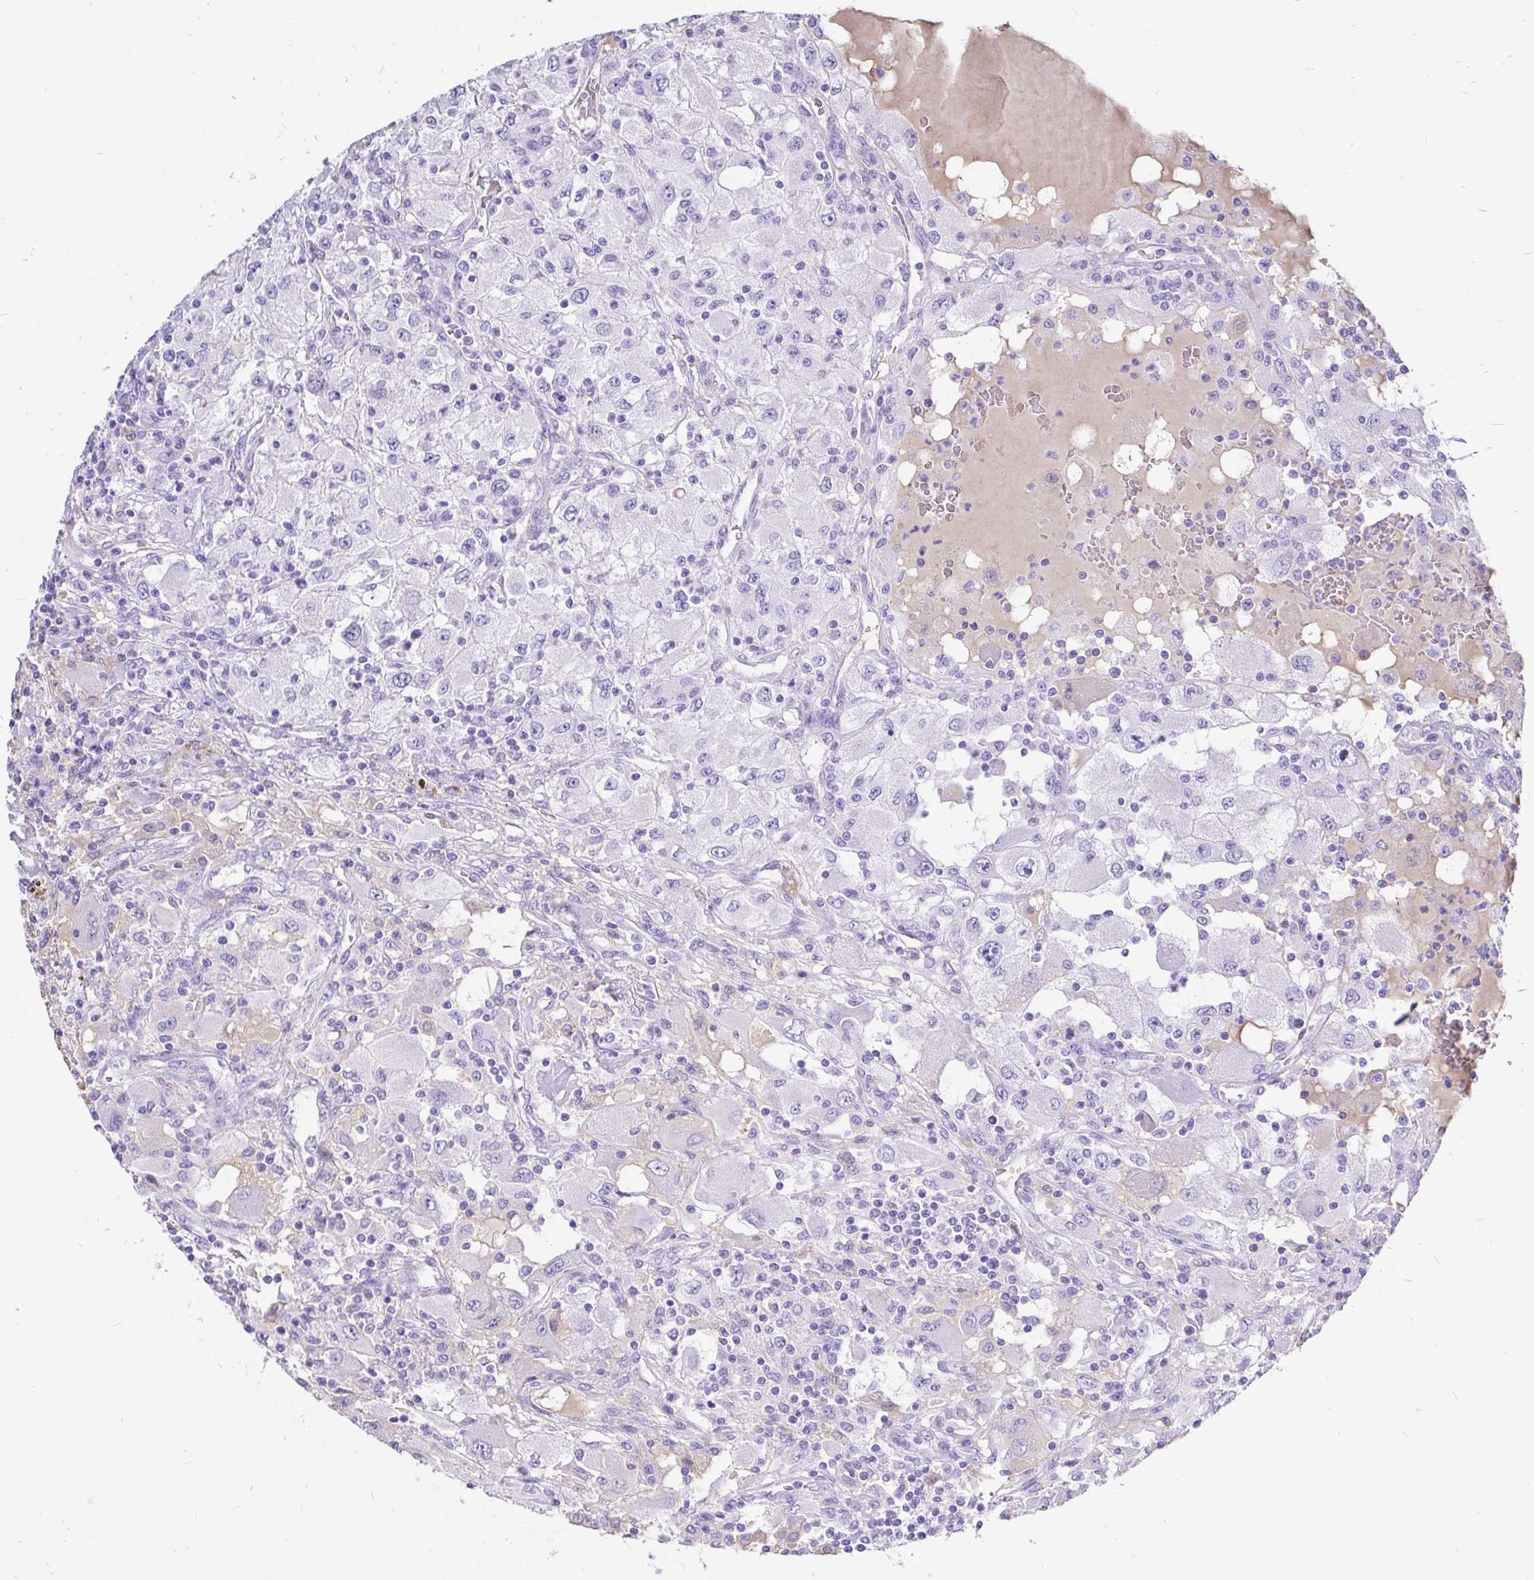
{"staining": {"intensity": "negative", "quantity": "none", "location": "none"}, "tissue": "renal cancer", "cell_type": "Tumor cells", "image_type": "cancer", "snomed": [{"axis": "morphology", "description": "Adenocarcinoma, NOS"}, {"axis": "topography", "description": "Kidney"}], "caption": "This is an immunohistochemistry photomicrograph of renal cancer. There is no expression in tumor cells.", "gene": "KRT13", "patient": {"sex": "female", "age": 67}}